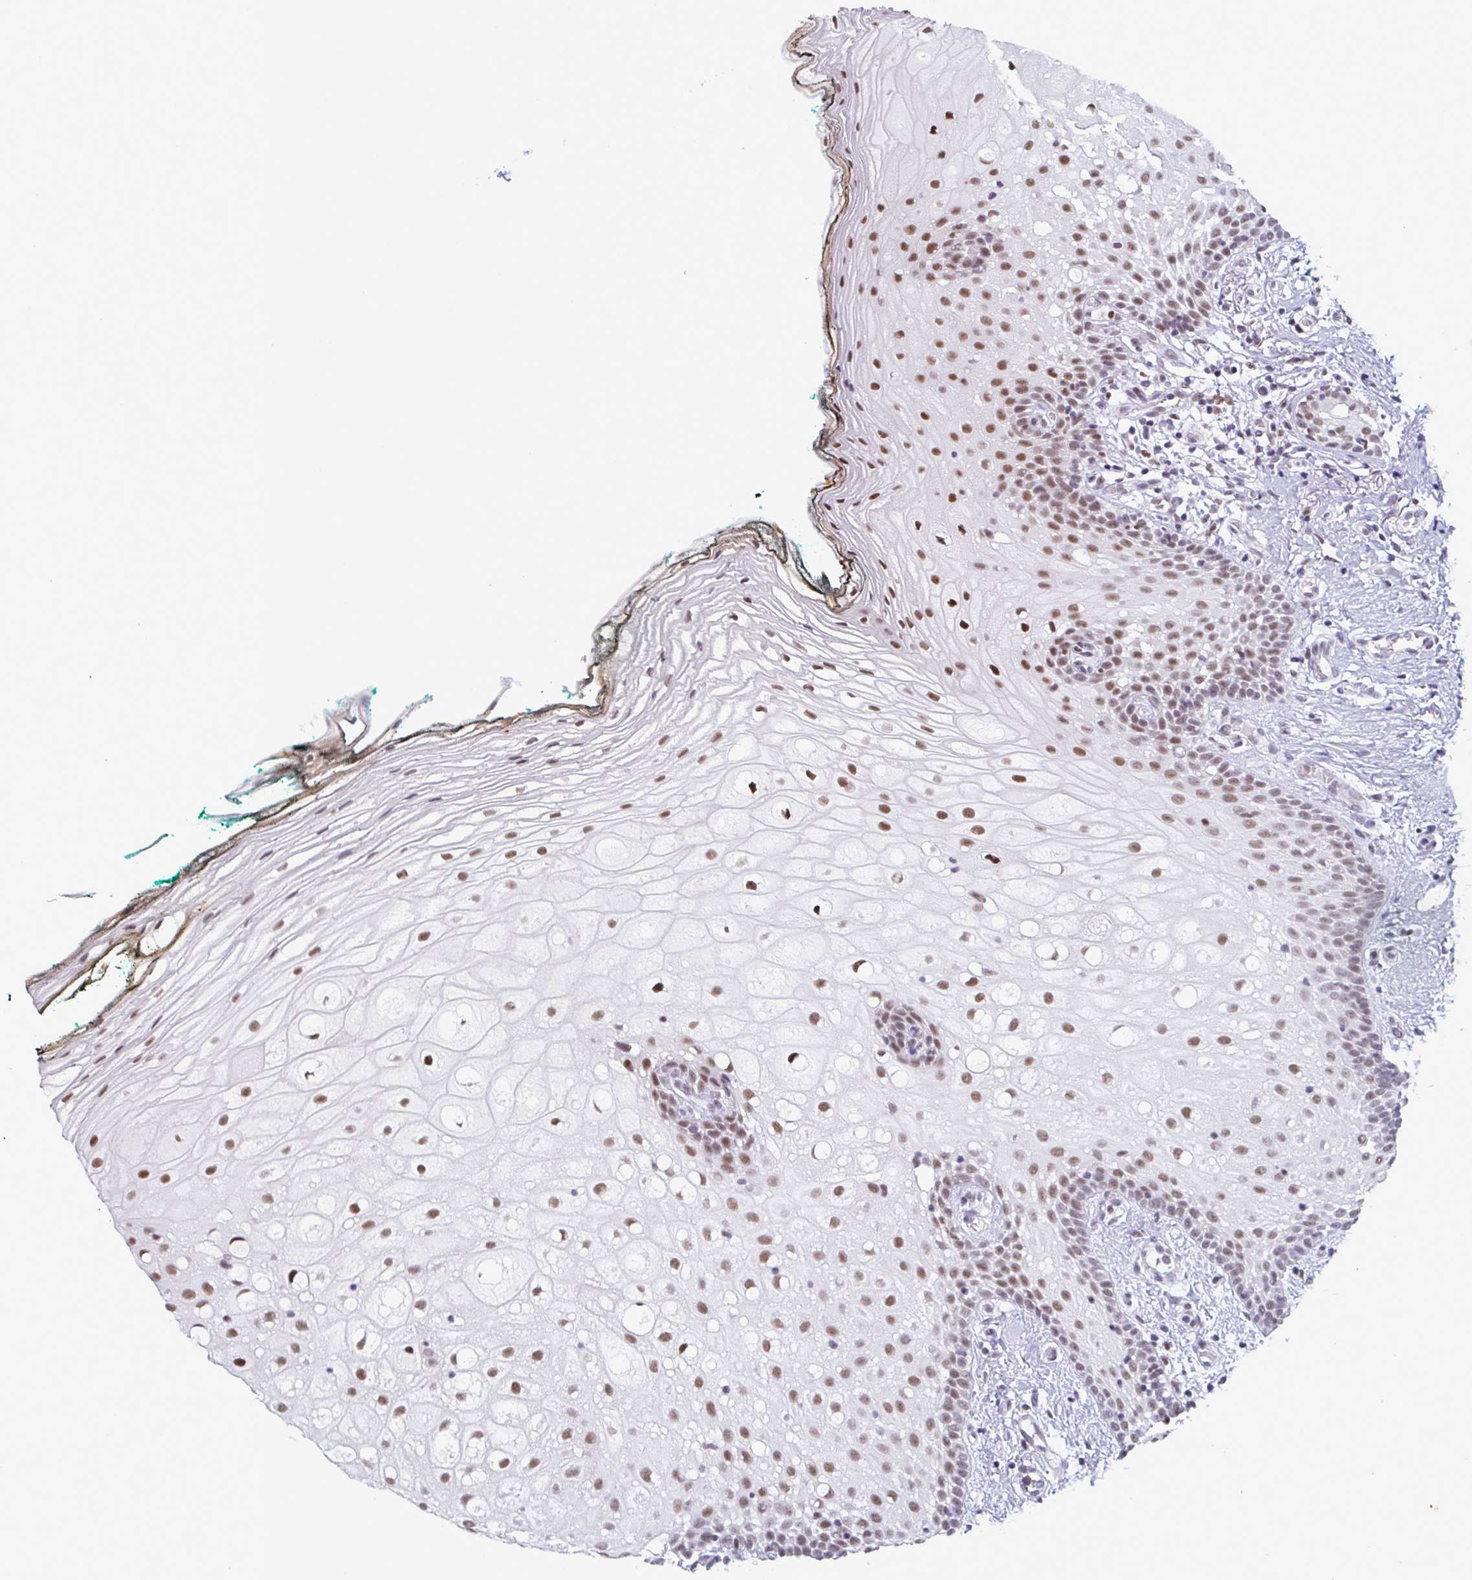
{"staining": {"intensity": "moderate", "quantity": ">75%", "location": "nuclear"}, "tissue": "oral mucosa", "cell_type": "Squamous epithelial cells", "image_type": "normal", "snomed": [{"axis": "morphology", "description": "Normal tissue, NOS"}, {"axis": "topography", "description": "Oral tissue"}], "caption": "Benign oral mucosa reveals moderate nuclear staining in about >75% of squamous epithelial cells.", "gene": "RBM7", "patient": {"sex": "female", "age": 83}}